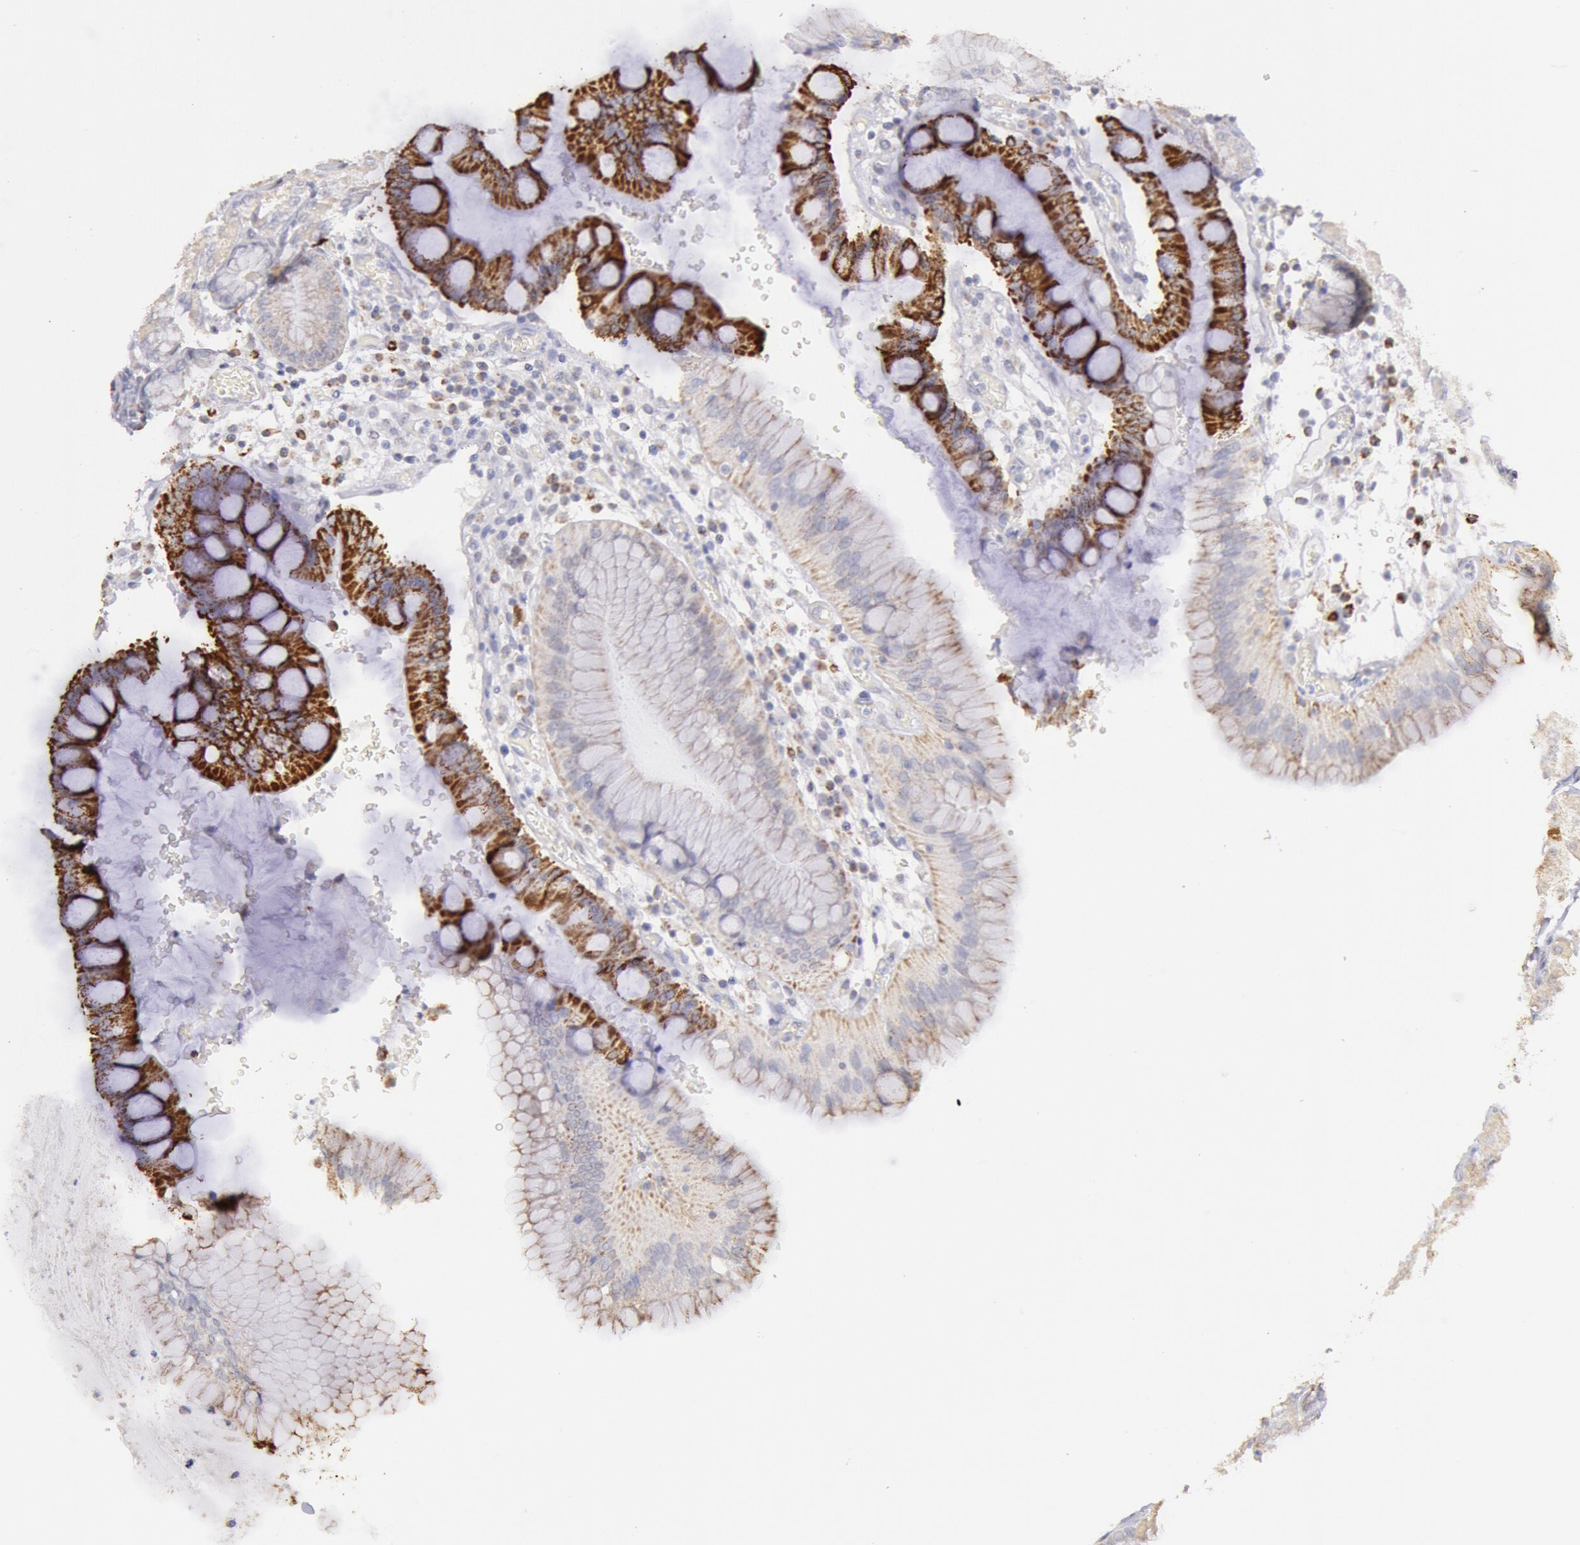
{"staining": {"intensity": "strong", "quantity": "25%-75%", "location": "cytoplasmic/membranous"}, "tissue": "stomach", "cell_type": "Glandular cells", "image_type": "normal", "snomed": [{"axis": "morphology", "description": "Normal tissue, NOS"}, {"axis": "topography", "description": "Stomach, lower"}], "caption": "Immunohistochemical staining of benign stomach demonstrates 25%-75% levels of strong cytoplasmic/membranous protein staining in approximately 25%-75% of glandular cells. The protein is shown in brown color, while the nuclei are stained blue.", "gene": "FRMD6", "patient": {"sex": "female", "age": 73}}